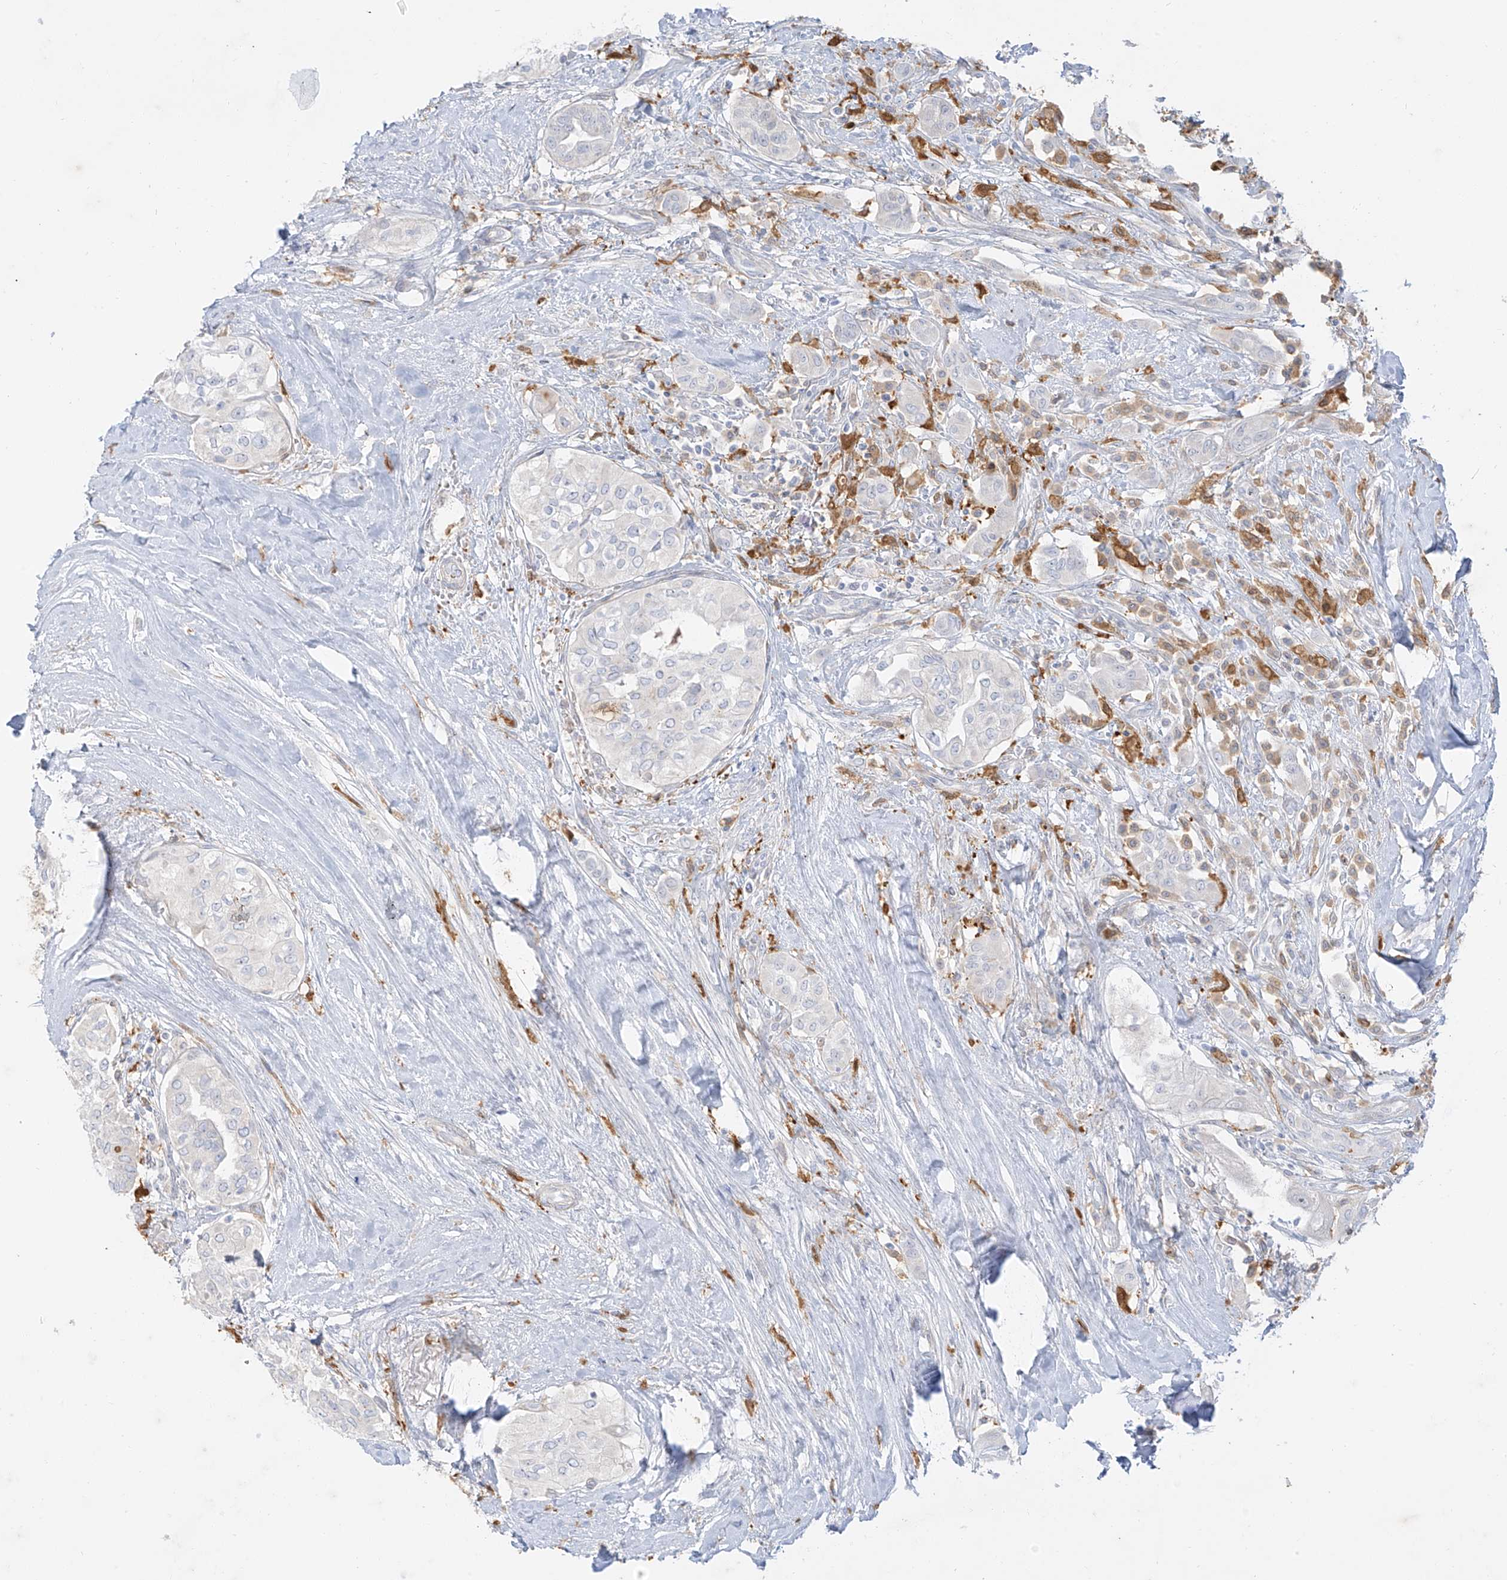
{"staining": {"intensity": "negative", "quantity": "none", "location": "none"}, "tissue": "thyroid cancer", "cell_type": "Tumor cells", "image_type": "cancer", "snomed": [{"axis": "morphology", "description": "Papillary adenocarcinoma, NOS"}, {"axis": "topography", "description": "Thyroid gland"}], "caption": "Micrograph shows no significant protein staining in tumor cells of thyroid cancer. The staining was performed using DAB to visualize the protein expression in brown, while the nuclei were stained in blue with hematoxylin (Magnification: 20x).", "gene": "UPK1B", "patient": {"sex": "female", "age": 59}}